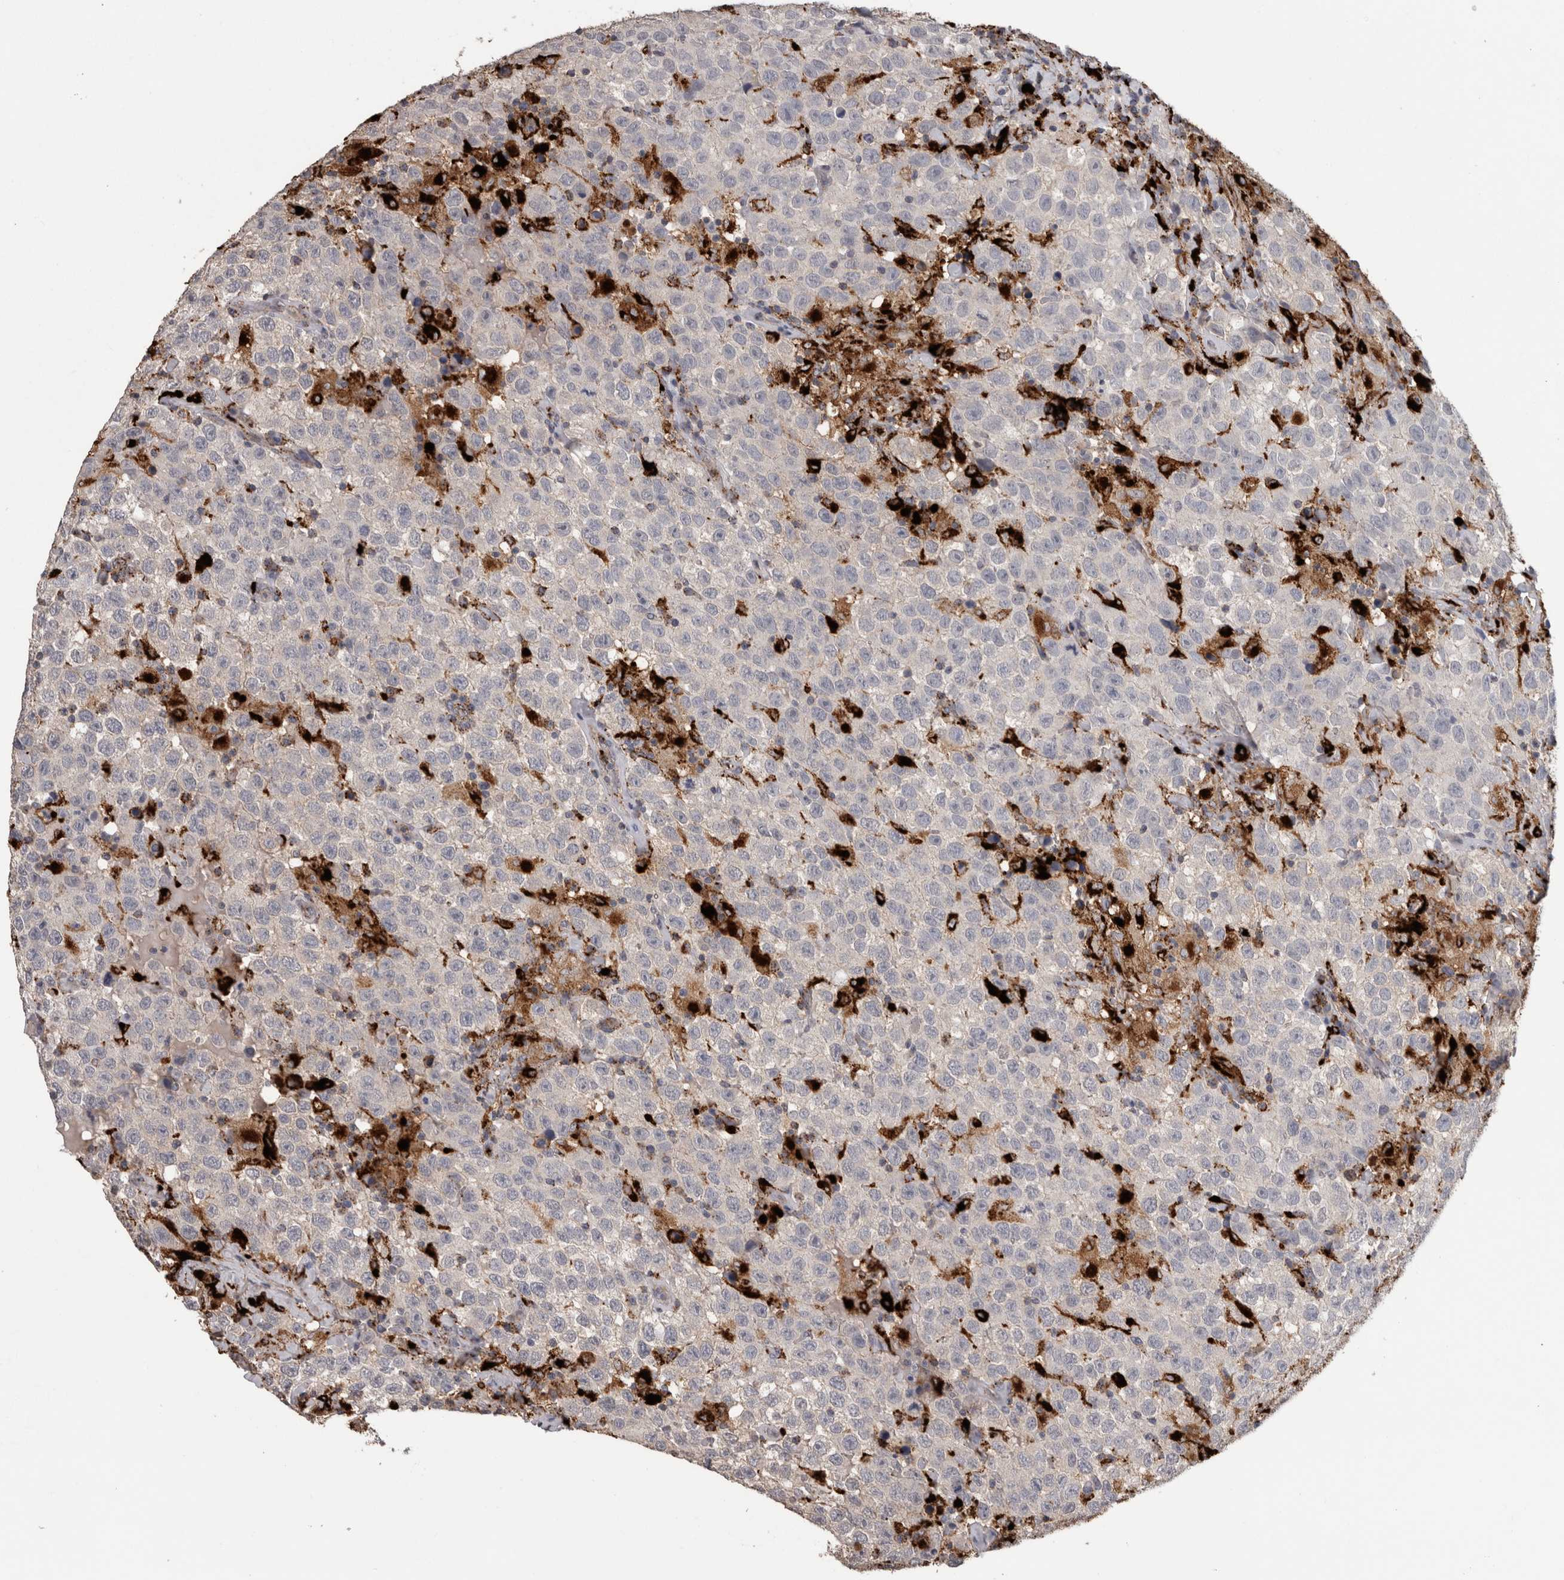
{"staining": {"intensity": "negative", "quantity": "none", "location": "none"}, "tissue": "testis cancer", "cell_type": "Tumor cells", "image_type": "cancer", "snomed": [{"axis": "morphology", "description": "Seminoma, NOS"}, {"axis": "topography", "description": "Testis"}], "caption": "There is no significant expression in tumor cells of testis cancer (seminoma).", "gene": "CTSZ", "patient": {"sex": "male", "age": 41}}